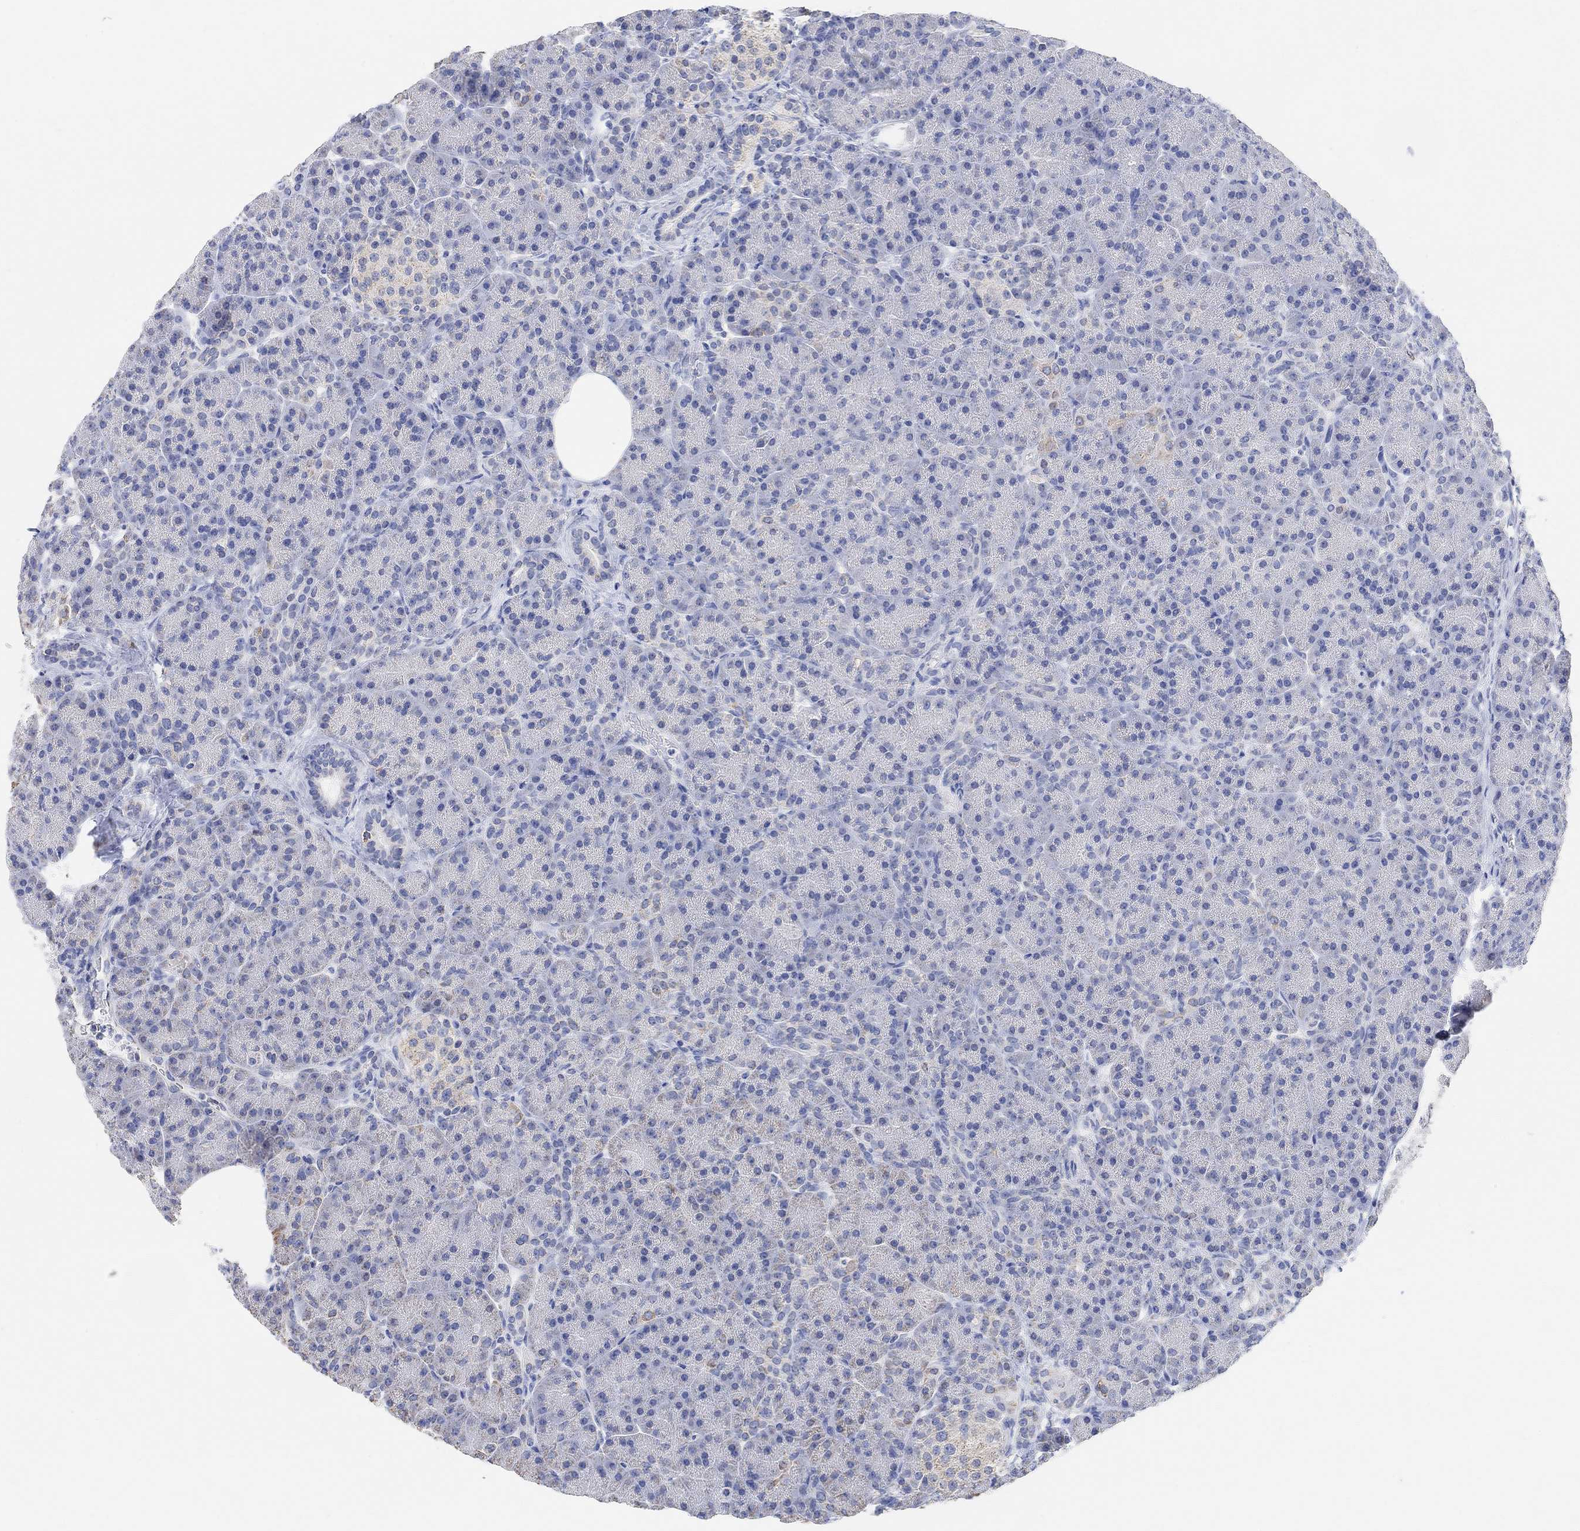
{"staining": {"intensity": "negative", "quantity": "none", "location": "none"}, "tissue": "pancreas", "cell_type": "Exocrine glandular cells", "image_type": "normal", "snomed": [{"axis": "morphology", "description": "Normal tissue, NOS"}, {"axis": "topography", "description": "Pancreas"}], "caption": "Exocrine glandular cells are negative for brown protein staining in benign pancreas. Brightfield microscopy of immunohistochemistry (IHC) stained with DAB (3,3'-diaminobenzidine) (brown) and hematoxylin (blue), captured at high magnification.", "gene": "SYT12", "patient": {"sex": "female", "age": 63}}